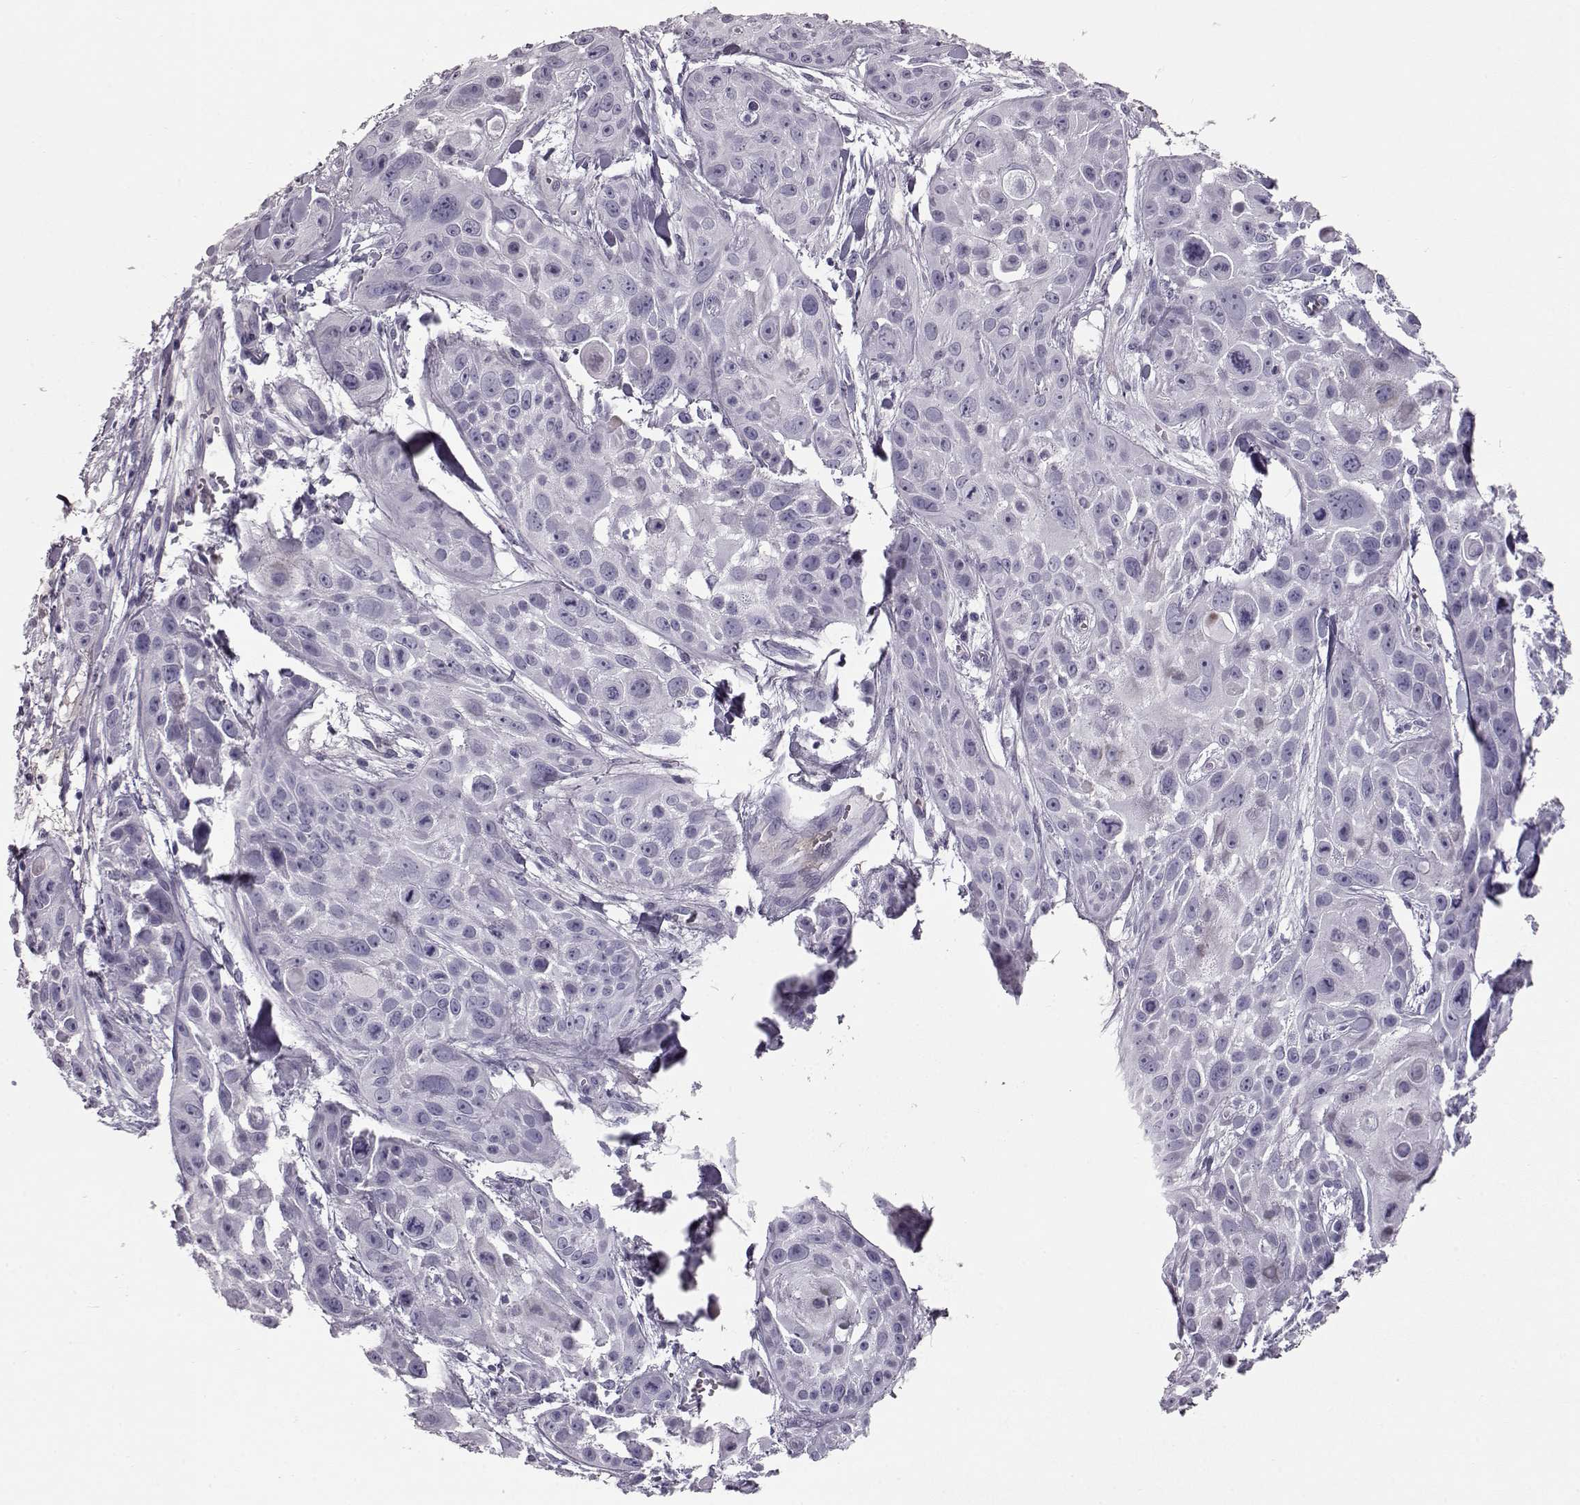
{"staining": {"intensity": "negative", "quantity": "none", "location": "none"}, "tissue": "skin cancer", "cell_type": "Tumor cells", "image_type": "cancer", "snomed": [{"axis": "morphology", "description": "Squamous cell carcinoma, NOS"}, {"axis": "topography", "description": "Skin"}, {"axis": "topography", "description": "Anal"}], "caption": "The micrograph exhibits no staining of tumor cells in skin cancer (squamous cell carcinoma).", "gene": "CCL19", "patient": {"sex": "female", "age": 75}}